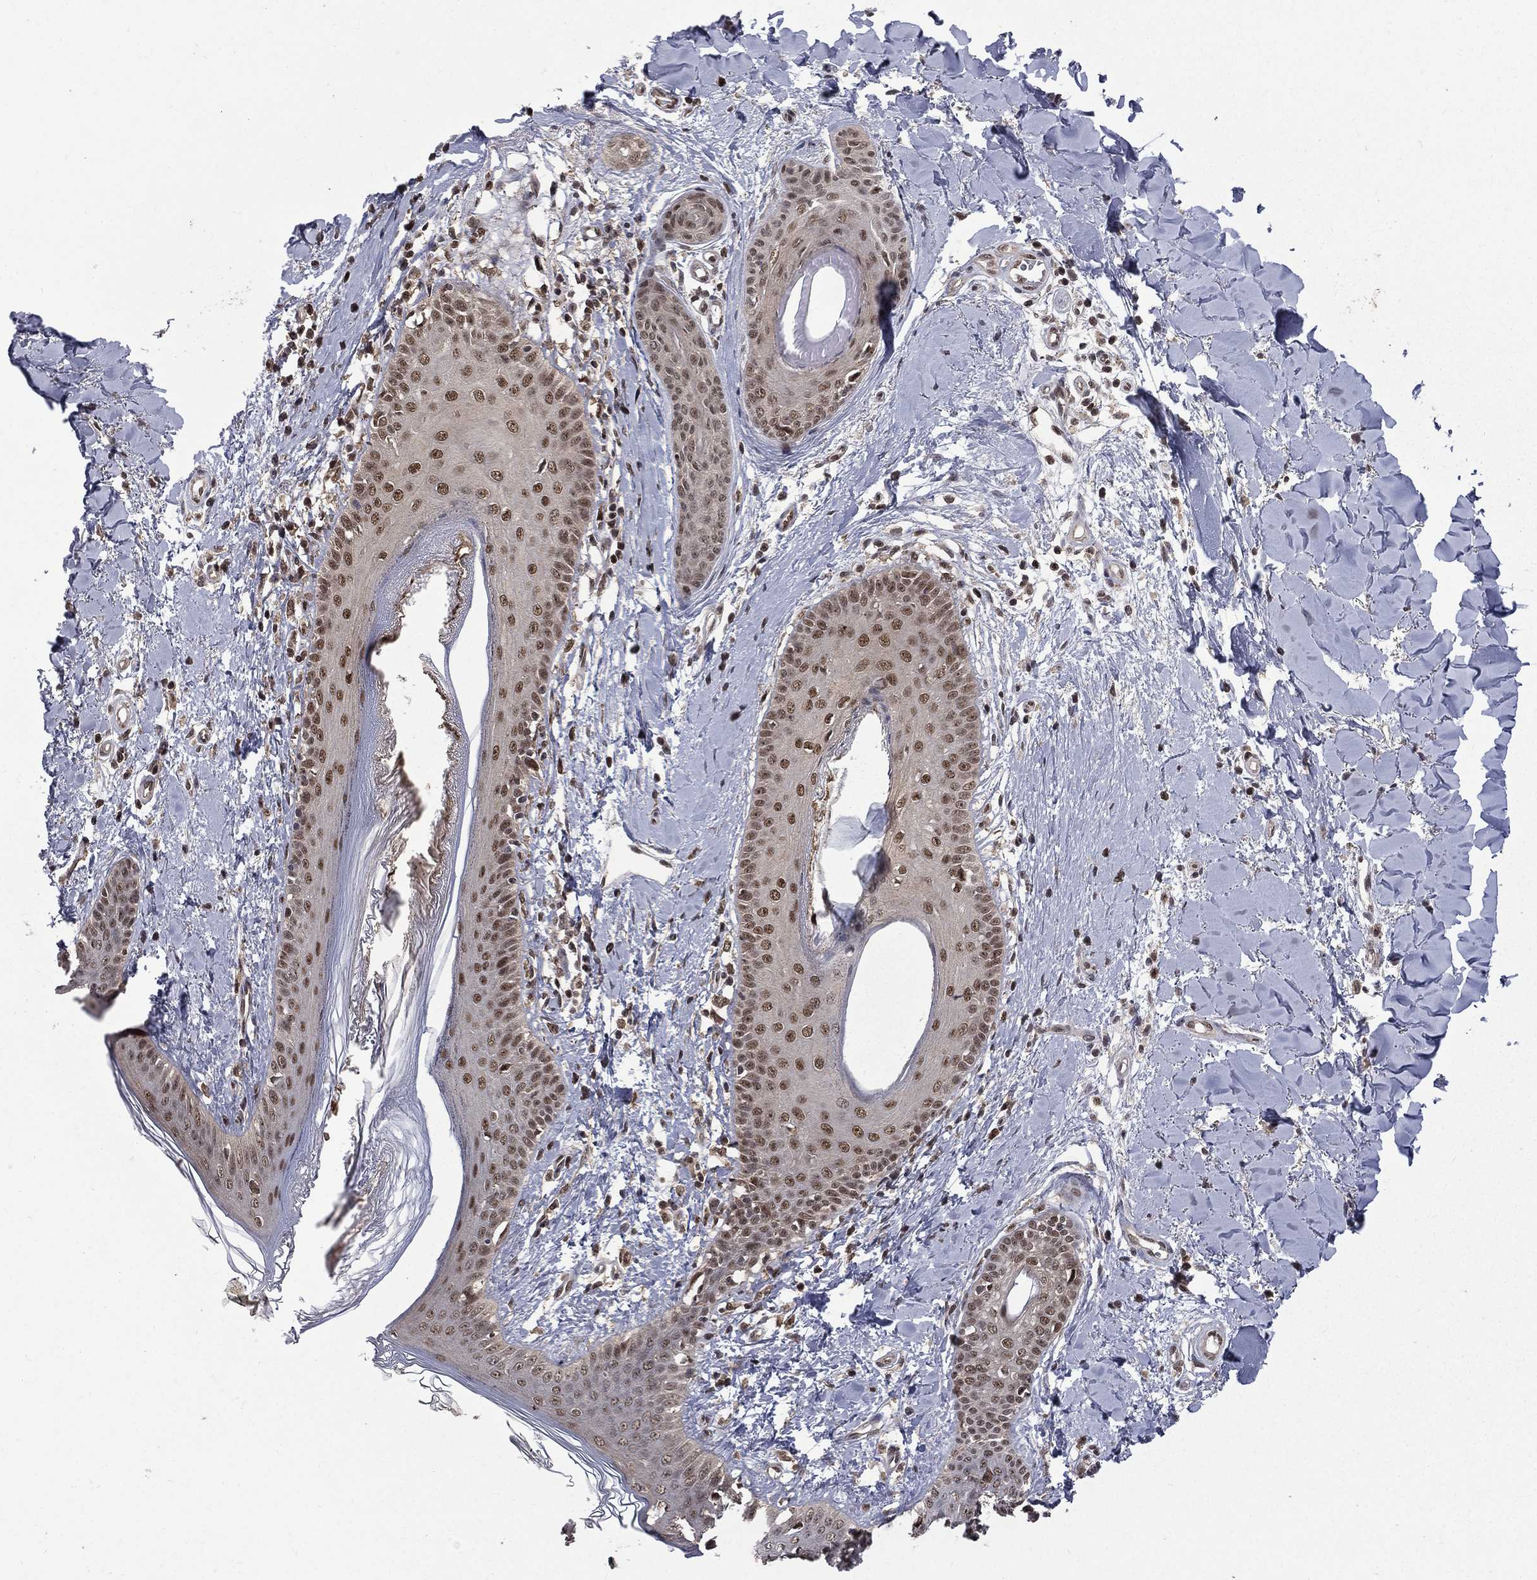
{"staining": {"intensity": "strong", "quantity": "25%-75%", "location": "nuclear"}, "tissue": "skin", "cell_type": "Fibroblasts", "image_type": "normal", "snomed": [{"axis": "morphology", "description": "Normal tissue, NOS"}, {"axis": "morphology", "description": "Malignant melanoma, NOS"}, {"axis": "topography", "description": "Skin"}], "caption": "The immunohistochemical stain highlights strong nuclear expression in fibroblasts of normal skin.", "gene": "JMJD6", "patient": {"sex": "female", "age": 34}}